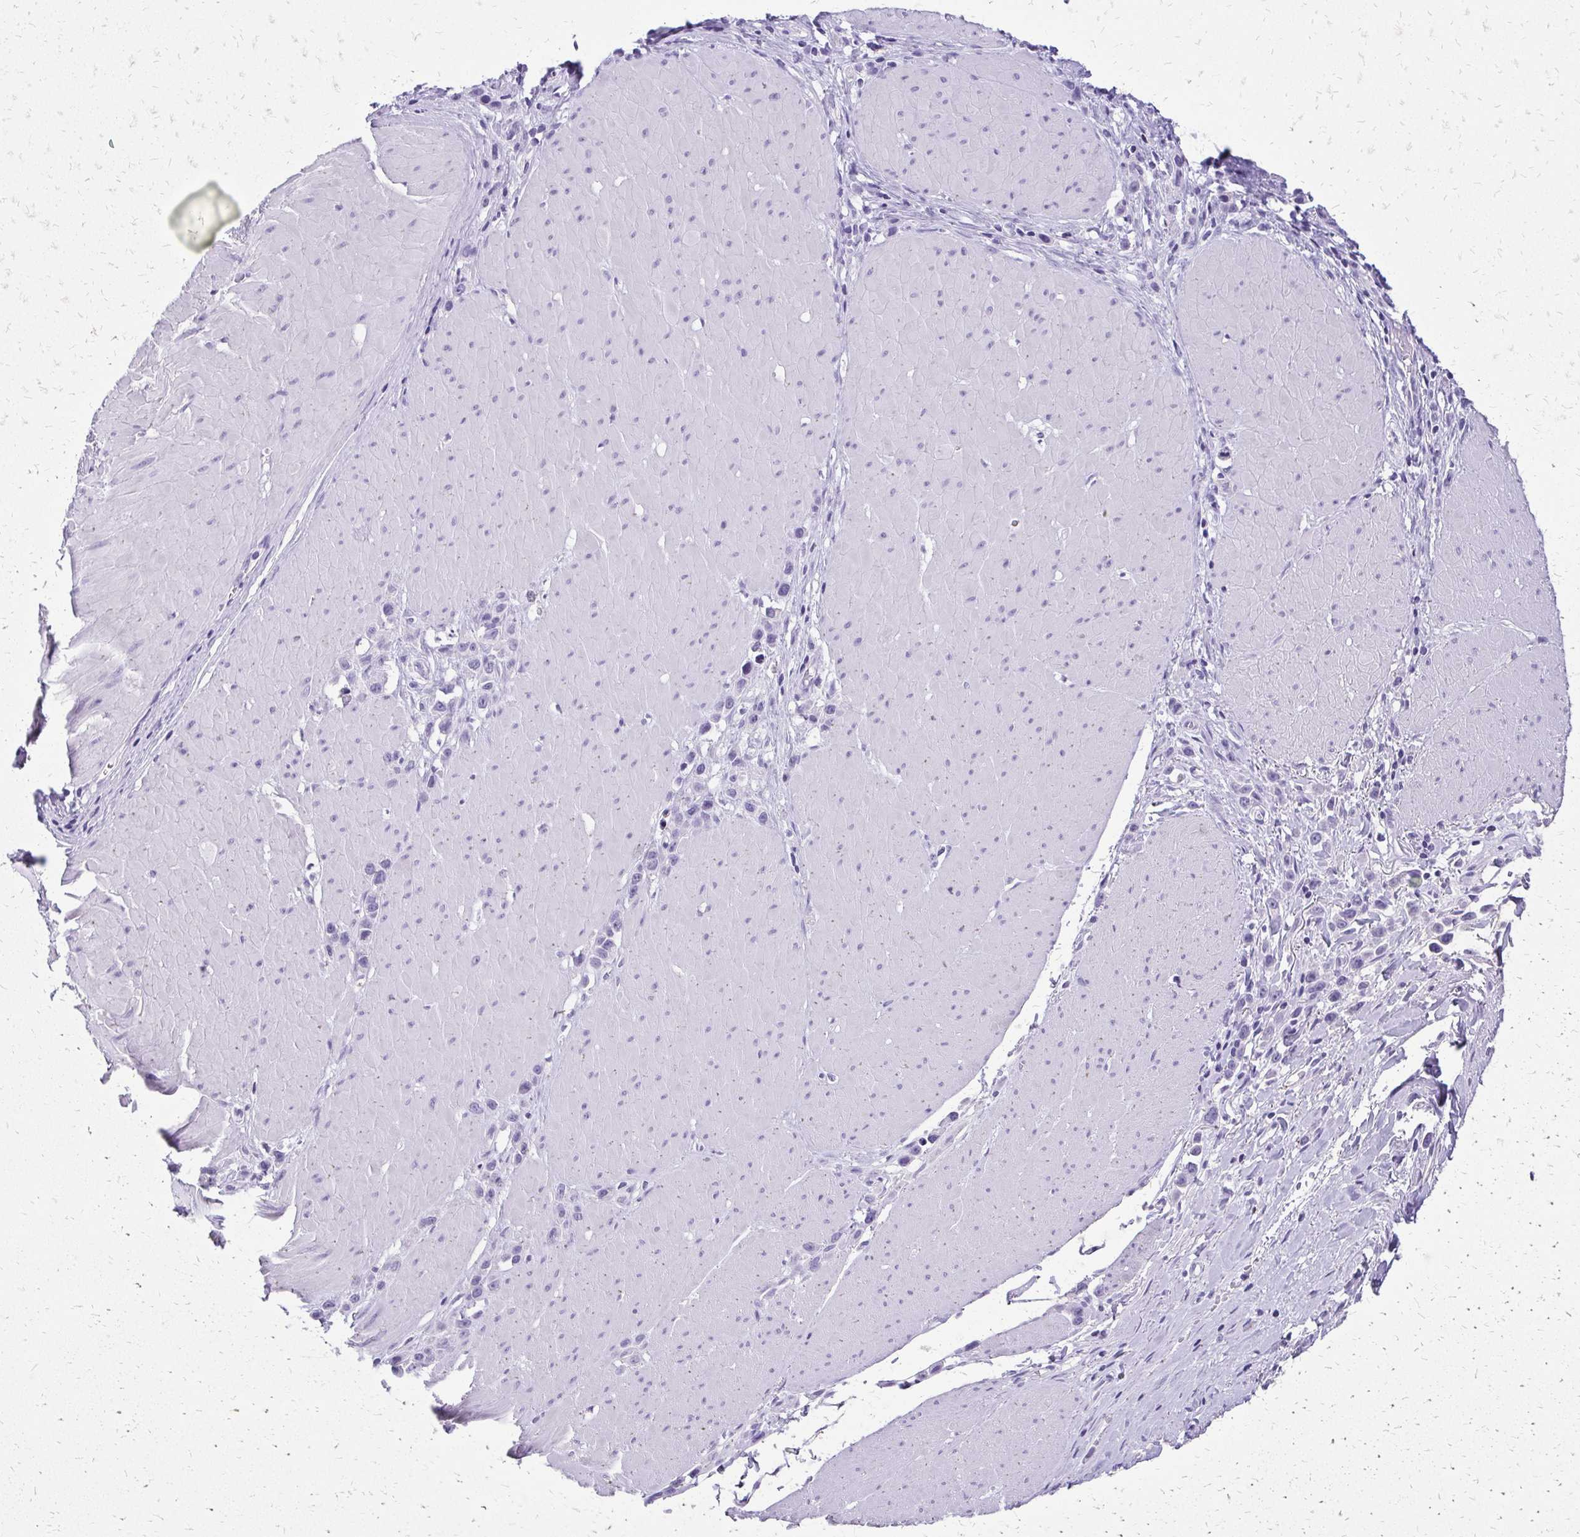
{"staining": {"intensity": "negative", "quantity": "none", "location": "none"}, "tissue": "stomach cancer", "cell_type": "Tumor cells", "image_type": "cancer", "snomed": [{"axis": "morphology", "description": "Adenocarcinoma, NOS"}, {"axis": "topography", "description": "Stomach"}], "caption": "DAB immunohistochemical staining of human adenocarcinoma (stomach) displays no significant expression in tumor cells. (Stains: DAB (3,3'-diaminobenzidine) IHC with hematoxylin counter stain, Microscopy: brightfield microscopy at high magnification).", "gene": "SLC32A1", "patient": {"sex": "male", "age": 47}}